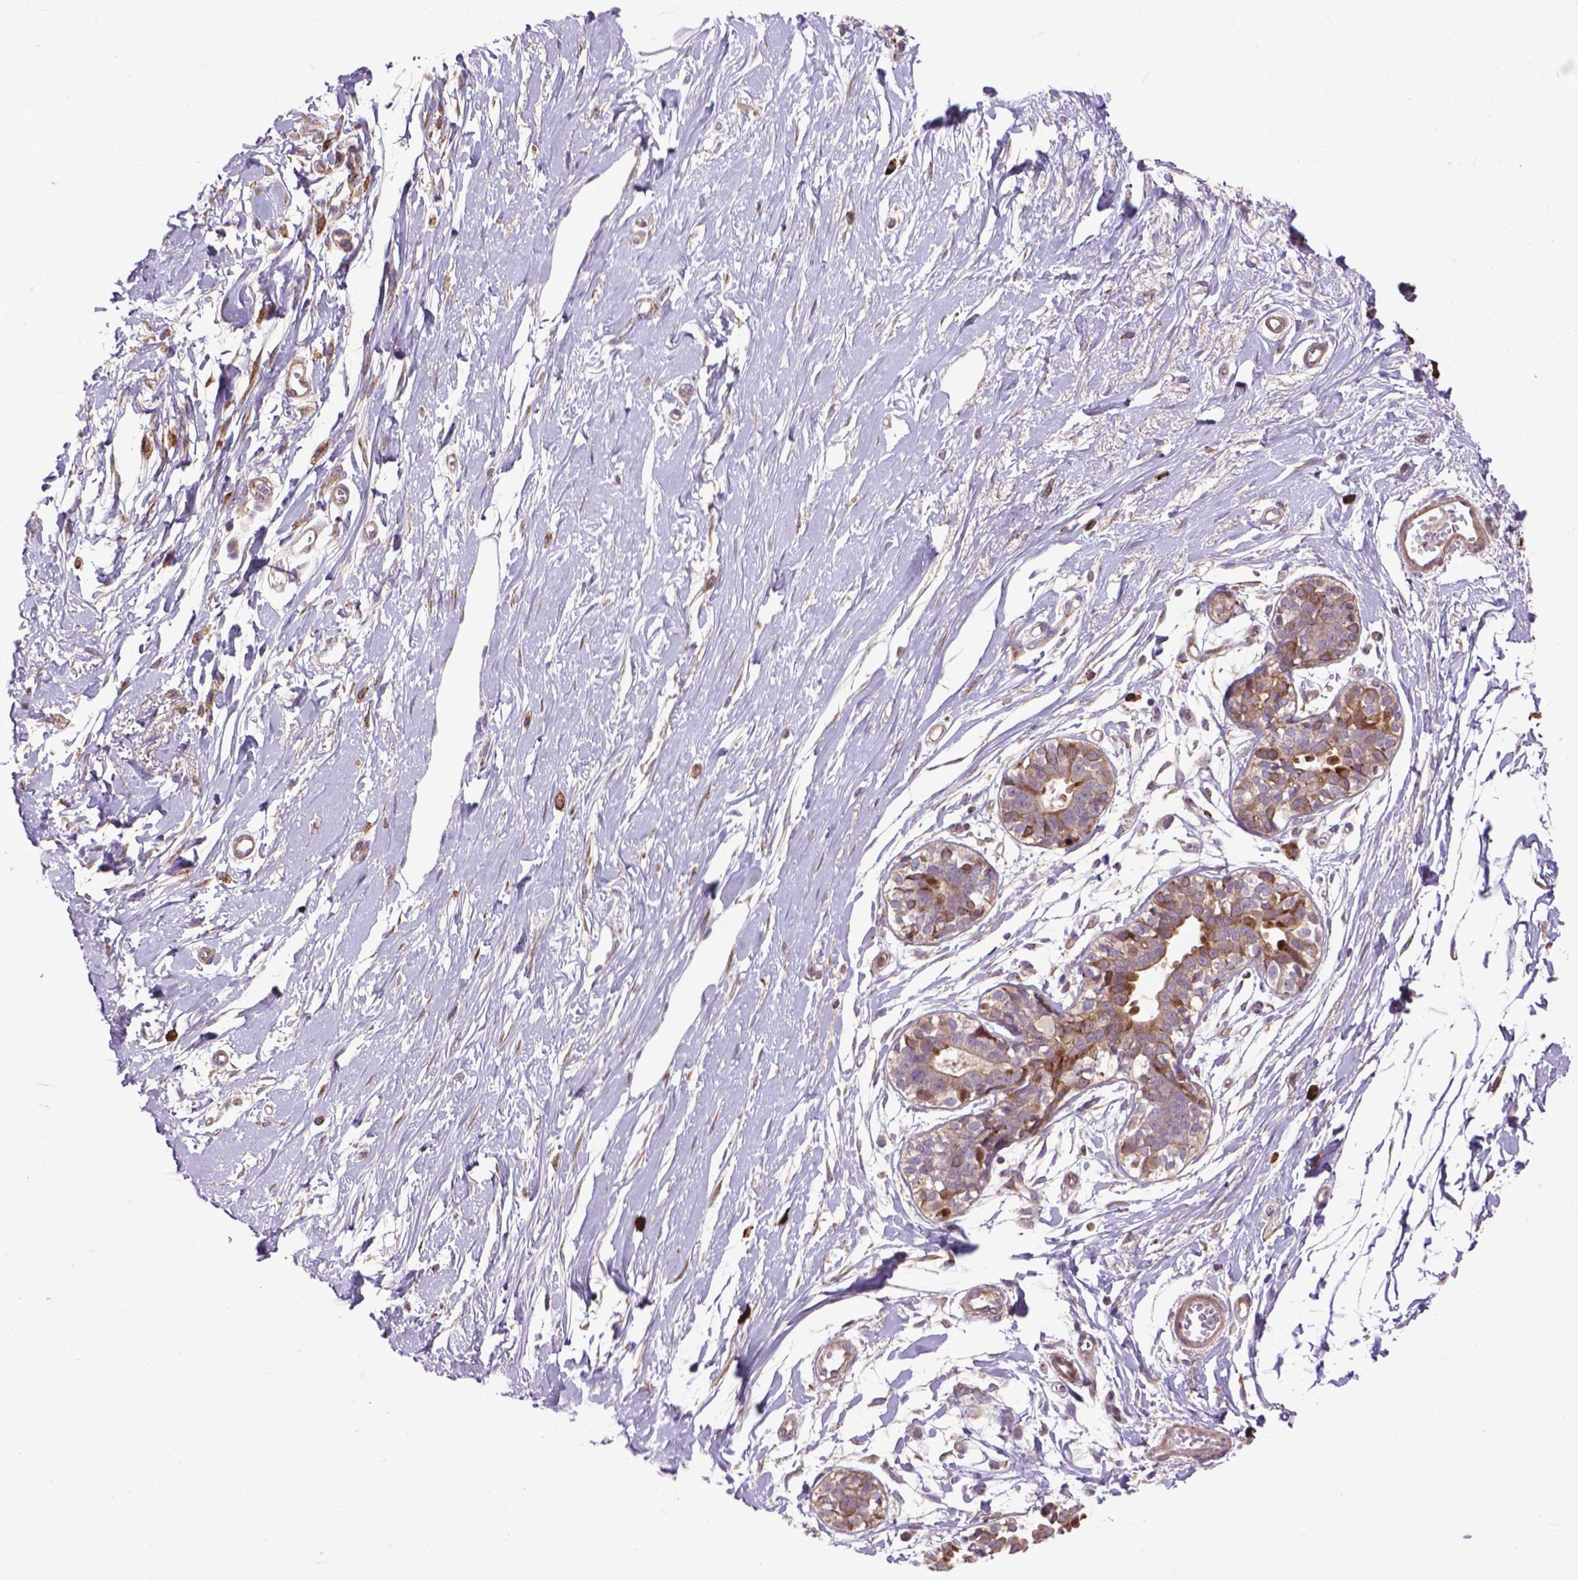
{"staining": {"intensity": "weak", "quantity": "25%-75%", "location": "cytoplasmic/membranous"}, "tissue": "breast", "cell_type": "Adipocytes", "image_type": "normal", "snomed": [{"axis": "morphology", "description": "Normal tissue, NOS"}, {"axis": "topography", "description": "Breast"}], "caption": "IHC (DAB (3,3'-diaminobenzidine)) staining of benign human breast displays weak cytoplasmic/membranous protein expression in about 25%-75% of adipocytes.", "gene": "MYH14", "patient": {"sex": "female", "age": 49}}